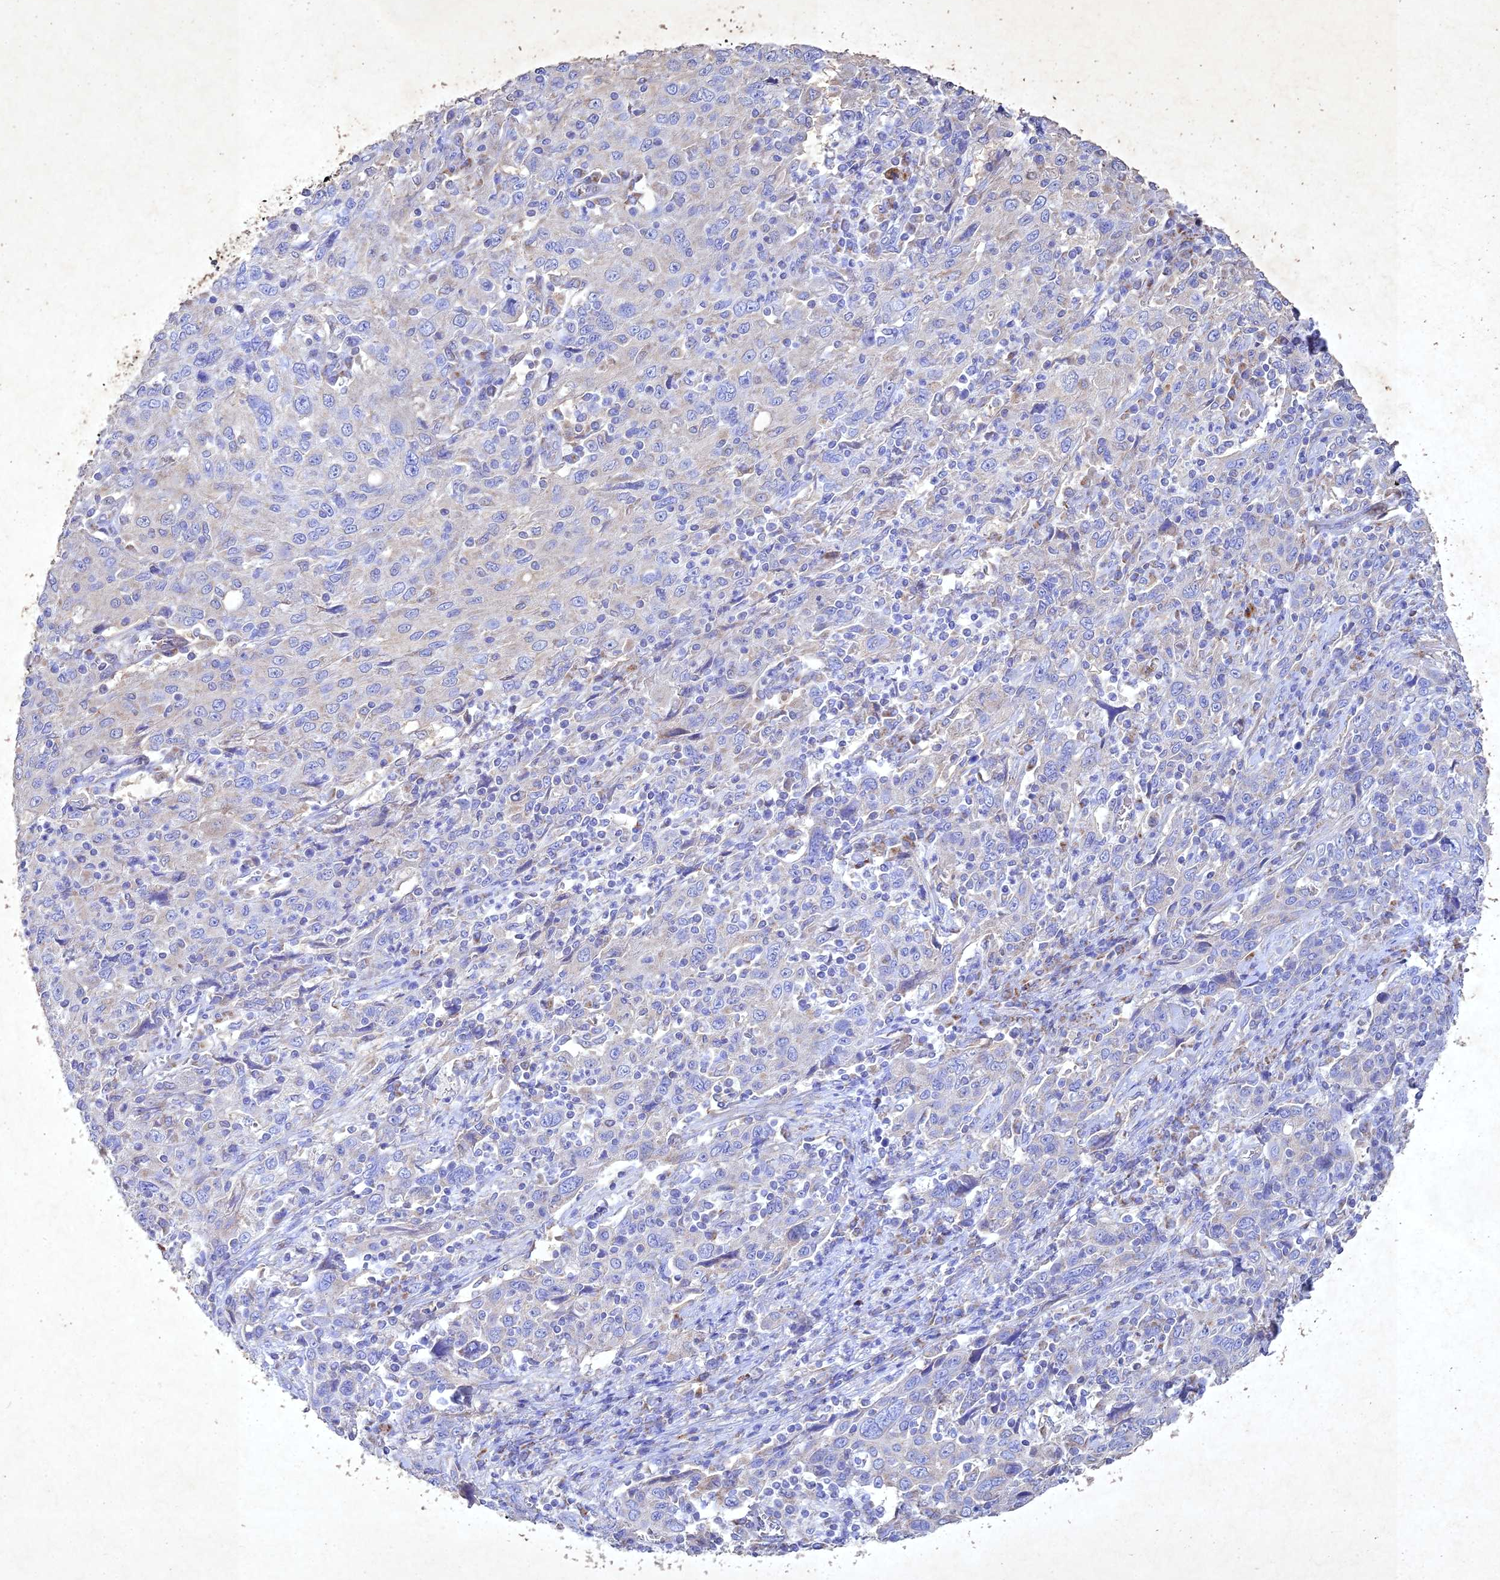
{"staining": {"intensity": "negative", "quantity": "none", "location": "none"}, "tissue": "cervical cancer", "cell_type": "Tumor cells", "image_type": "cancer", "snomed": [{"axis": "morphology", "description": "Squamous cell carcinoma, NOS"}, {"axis": "topography", "description": "Cervix"}], "caption": "This is an IHC histopathology image of squamous cell carcinoma (cervical). There is no expression in tumor cells.", "gene": "NDUFV1", "patient": {"sex": "female", "age": 46}}